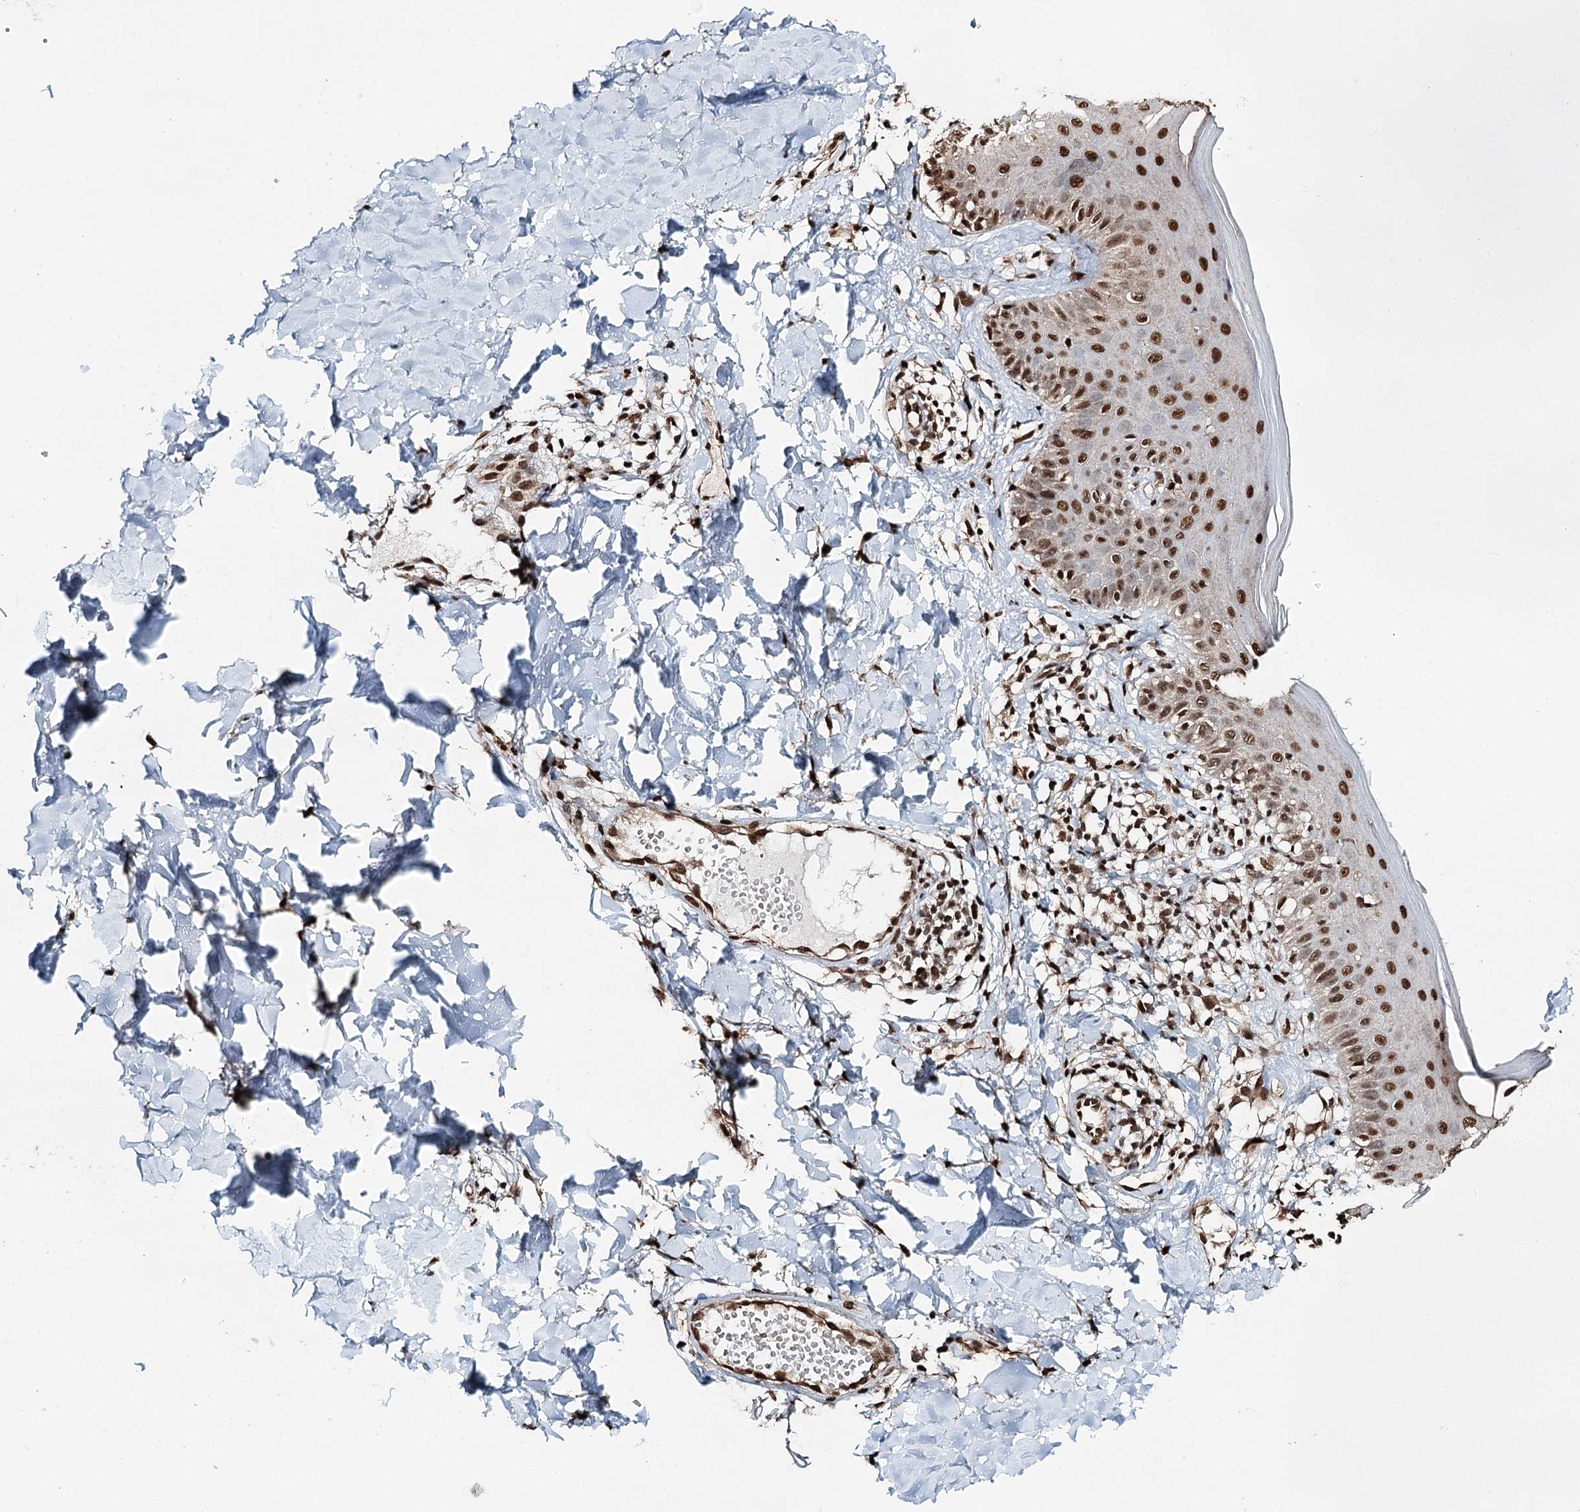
{"staining": {"intensity": "strong", "quantity": ">75%", "location": "nuclear"}, "tissue": "skin", "cell_type": "Fibroblasts", "image_type": "normal", "snomed": [{"axis": "morphology", "description": "Normal tissue, NOS"}, {"axis": "topography", "description": "Skin"}], "caption": "Unremarkable skin displays strong nuclear positivity in about >75% of fibroblasts, visualized by immunohistochemistry.", "gene": "RPS27A", "patient": {"sex": "male", "age": 52}}